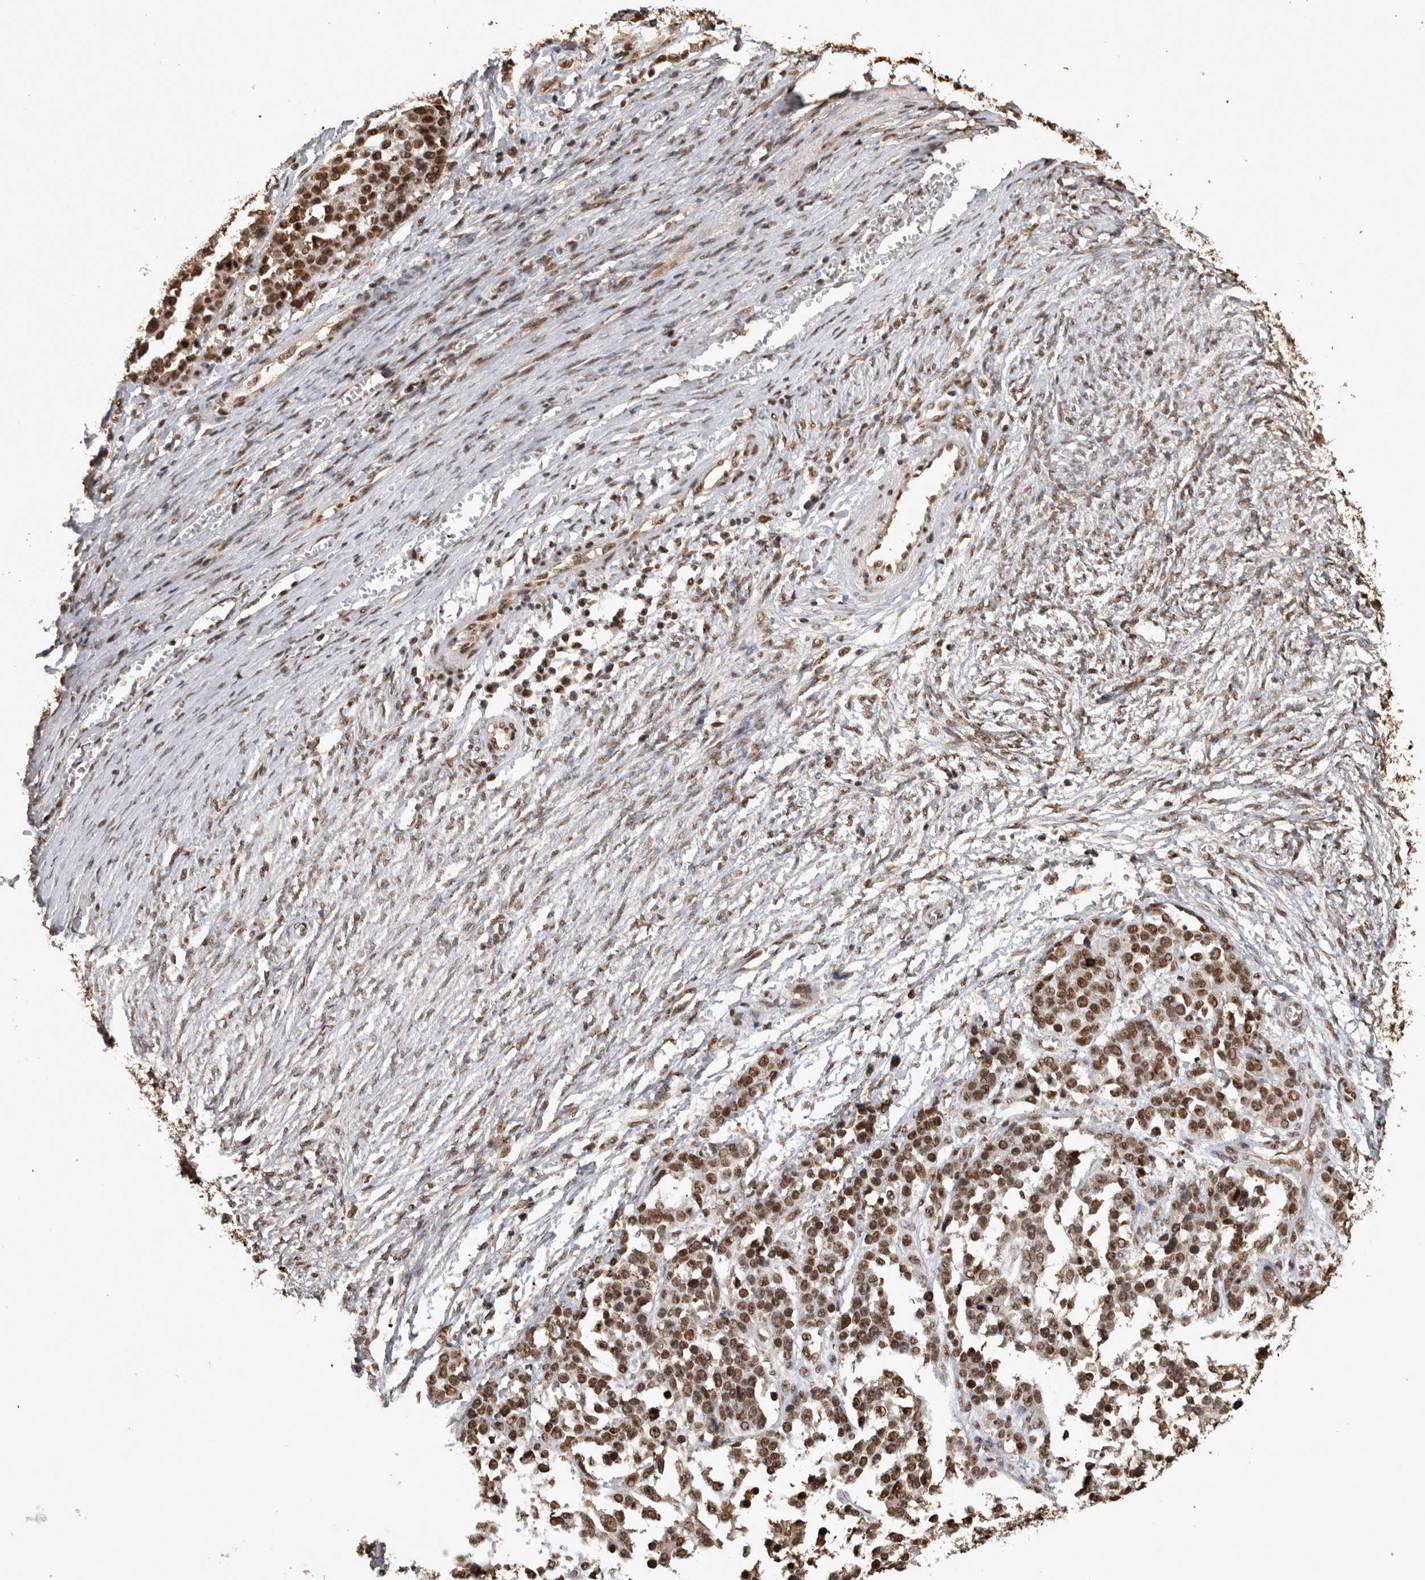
{"staining": {"intensity": "moderate", "quantity": ">75%", "location": "nuclear"}, "tissue": "ovarian cancer", "cell_type": "Tumor cells", "image_type": "cancer", "snomed": [{"axis": "morphology", "description": "Cystadenocarcinoma, serous, NOS"}, {"axis": "topography", "description": "Ovary"}], "caption": "Serous cystadenocarcinoma (ovarian) stained for a protein (brown) shows moderate nuclear positive positivity in about >75% of tumor cells.", "gene": "RAD50", "patient": {"sex": "female", "age": 44}}